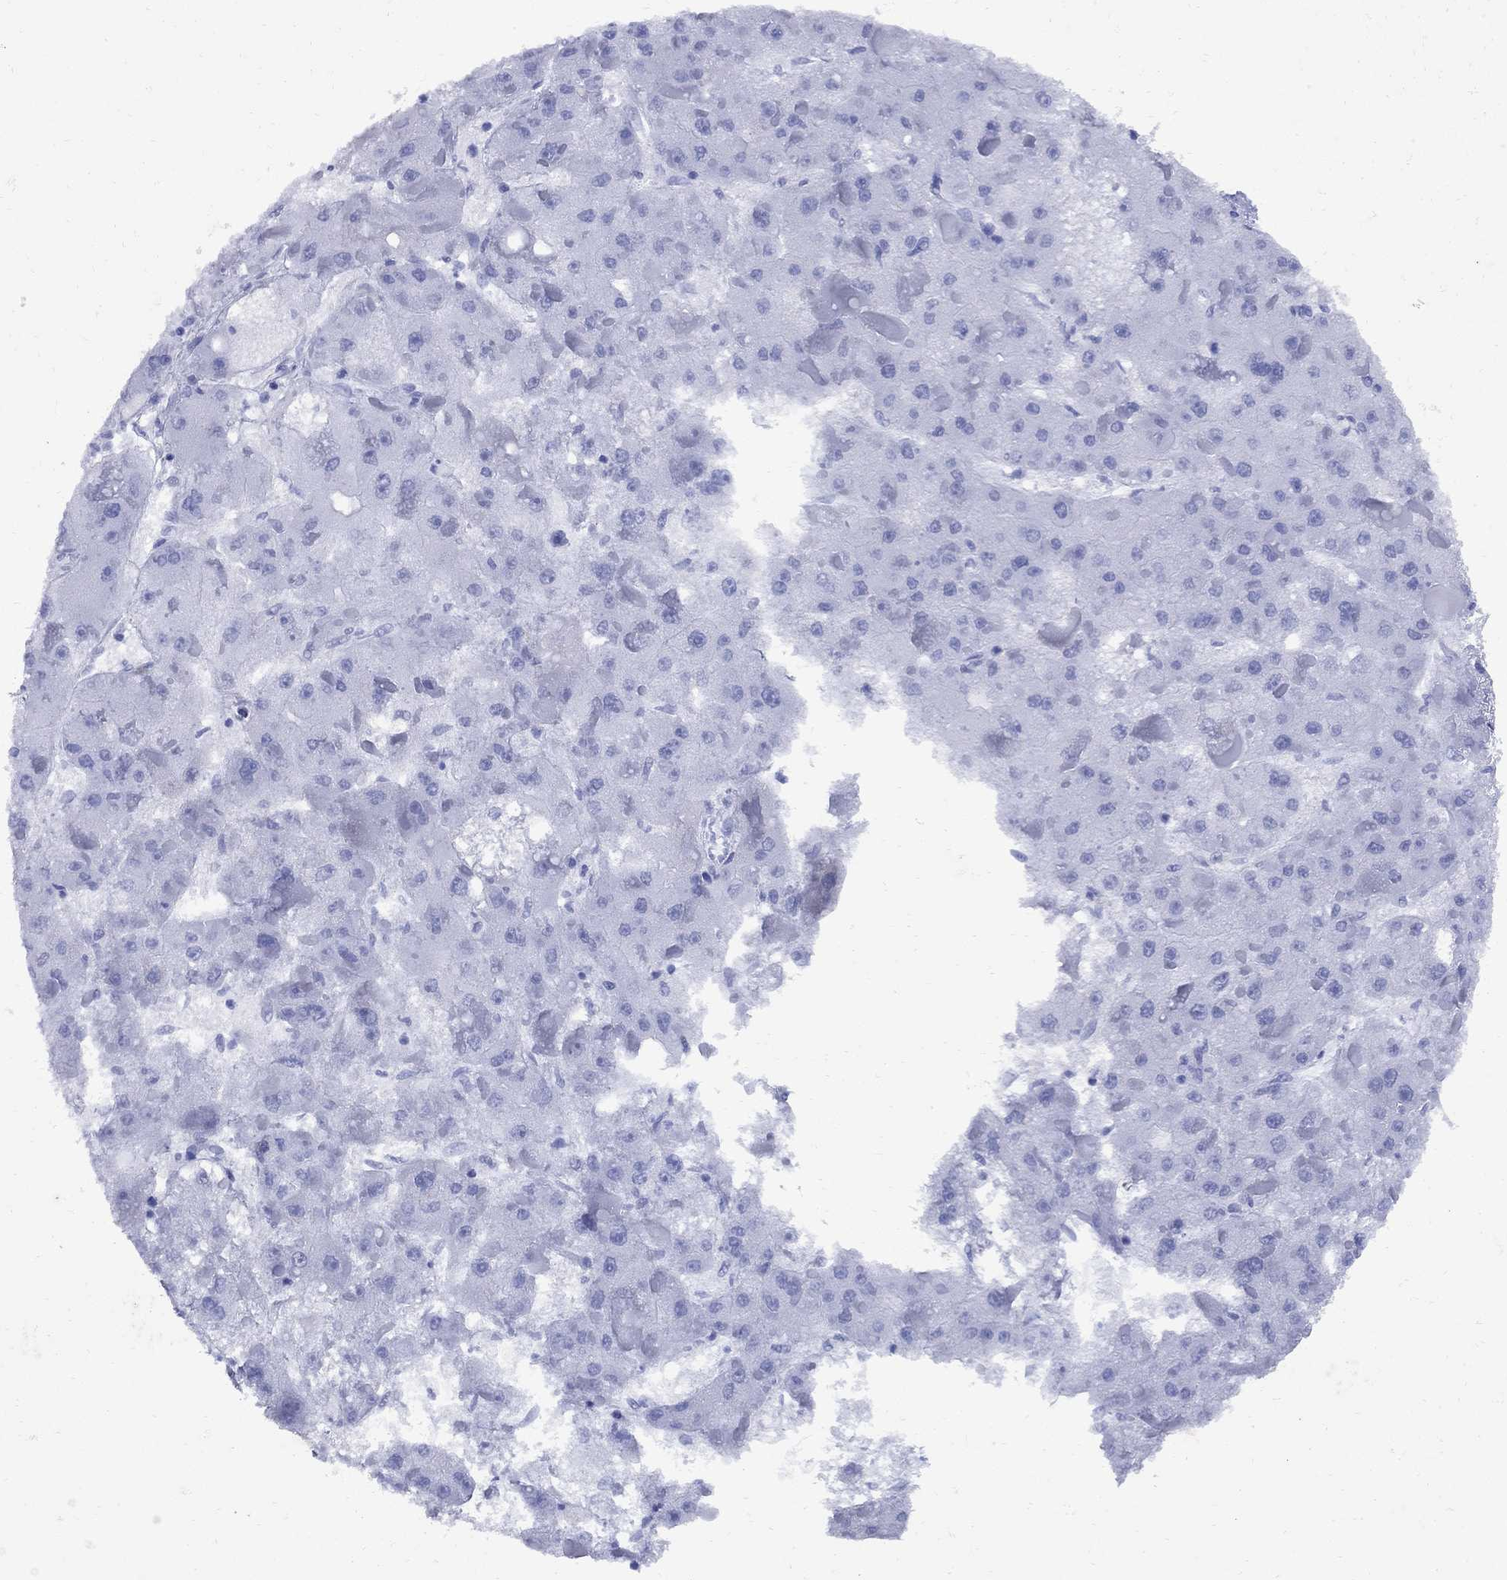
{"staining": {"intensity": "negative", "quantity": "none", "location": "none"}, "tissue": "liver cancer", "cell_type": "Tumor cells", "image_type": "cancer", "snomed": [{"axis": "morphology", "description": "Carcinoma, Hepatocellular, NOS"}, {"axis": "topography", "description": "Liver"}], "caption": "DAB (3,3'-diaminobenzidine) immunohistochemical staining of hepatocellular carcinoma (liver) shows no significant positivity in tumor cells.", "gene": "CD1A", "patient": {"sex": "female", "age": 73}}